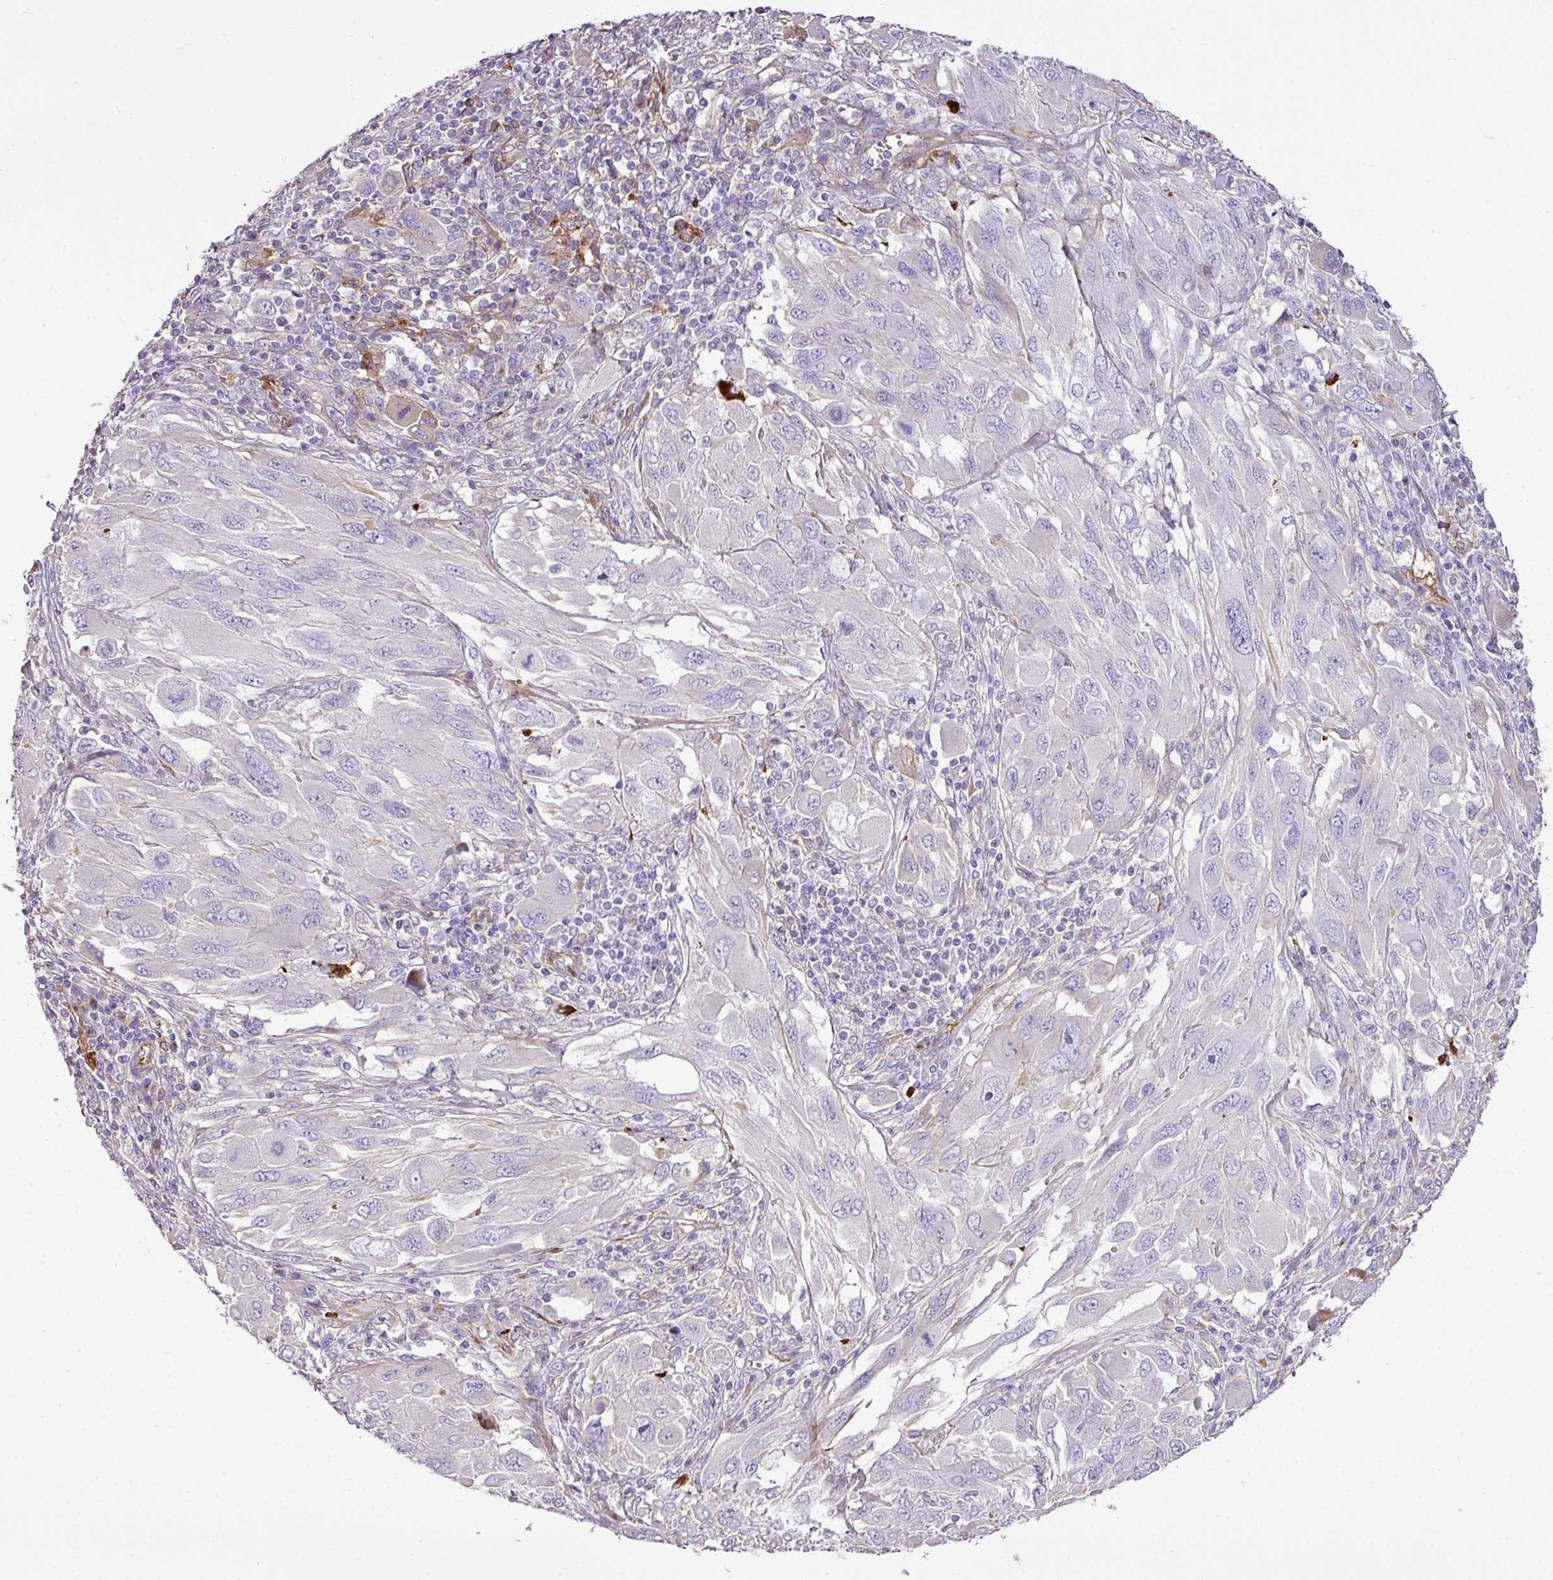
{"staining": {"intensity": "negative", "quantity": "none", "location": "none"}, "tissue": "melanoma", "cell_type": "Tumor cells", "image_type": "cancer", "snomed": [{"axis": "morphology", "description": "Malignant melanoma, NOS"}, {"axis": "topography", "description": "Skin"}], "caption": "Histopathology image shows no significant protein staining in tumor cells of malignant melanoma.", "gene": "CTXN2", "patient": {"sex": "female", "age": 91}}